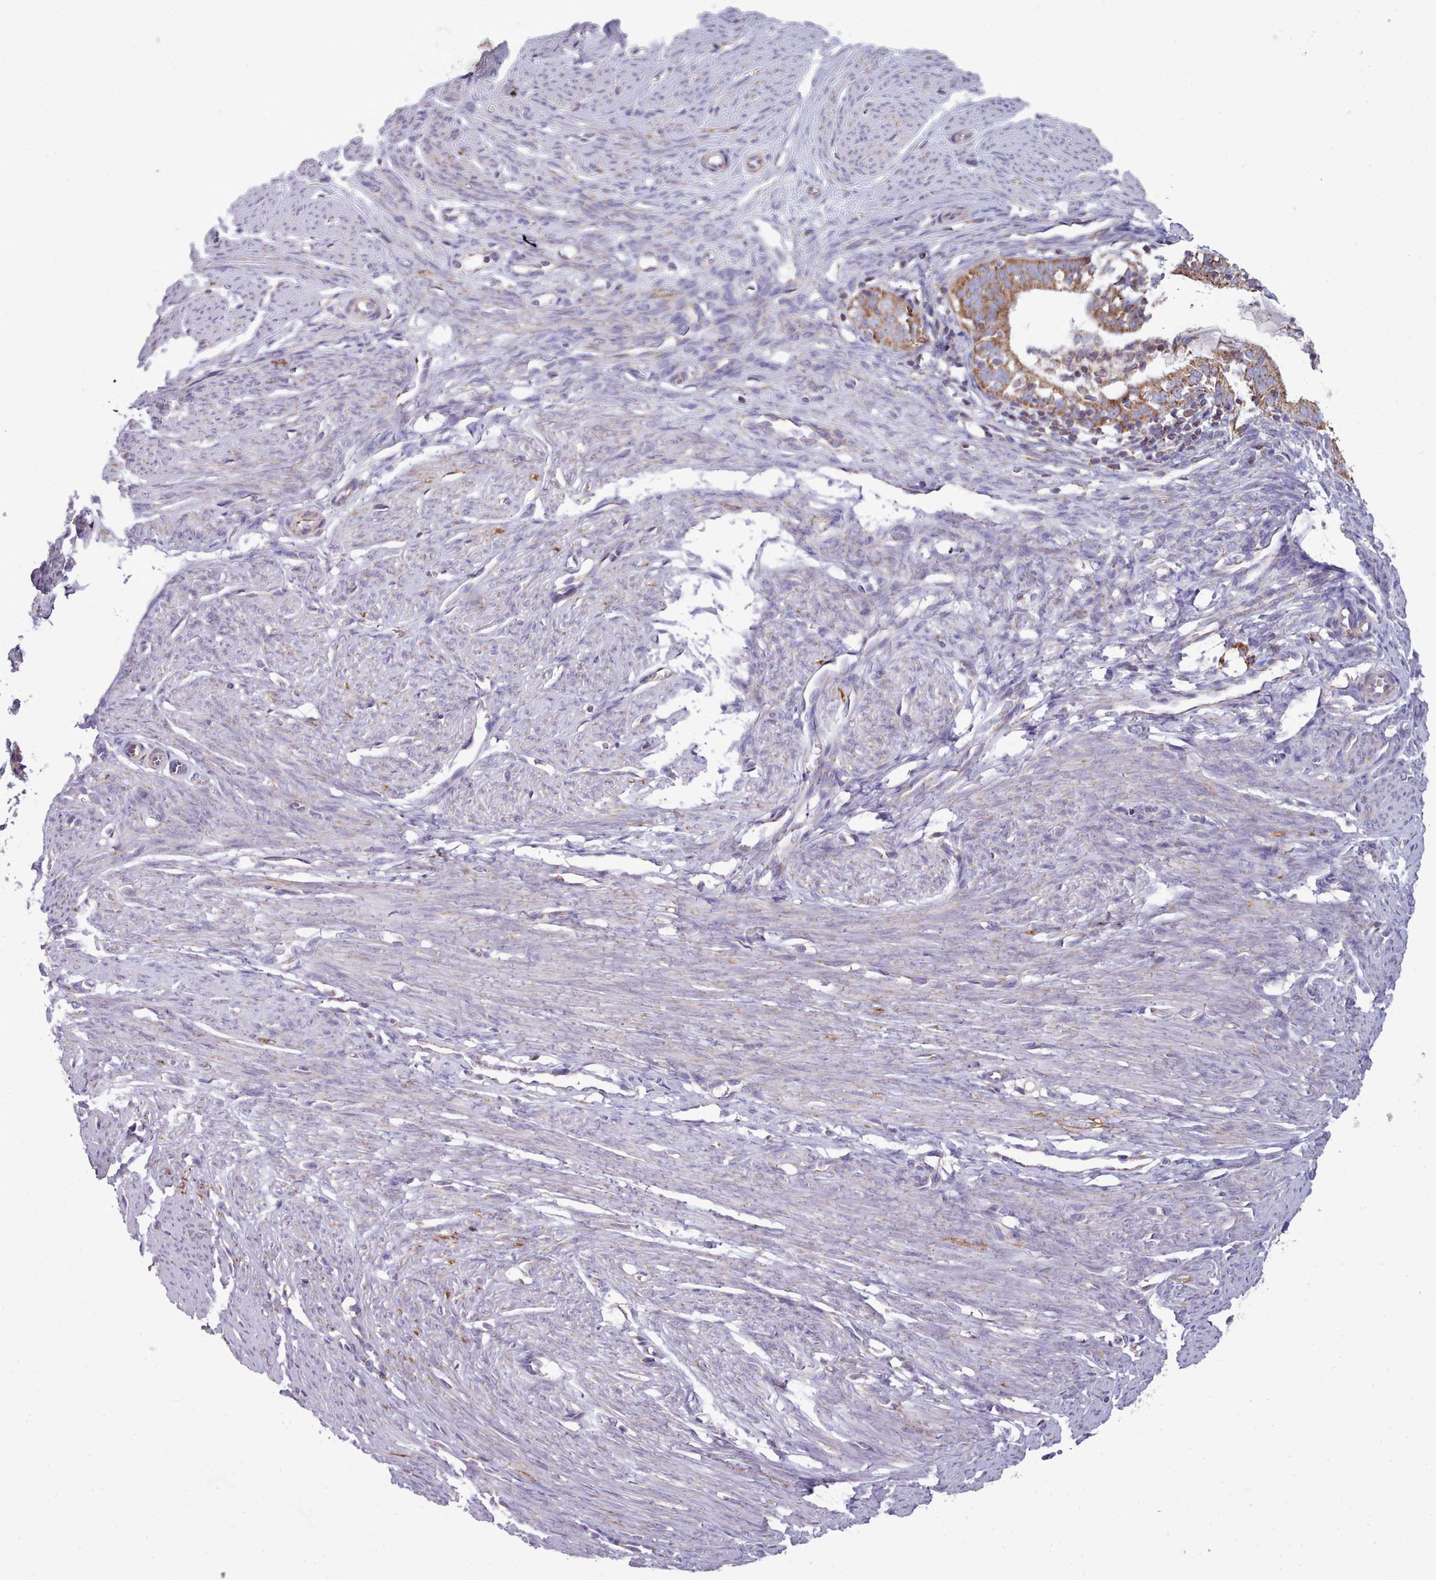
{"staining": {"intensity": "moderate", "quantity": ">75%", "location": "cytoplasmic/membranous"}, "tissue": "endometrial cancer", "cell_type": "Tumor cells", "image_type": "cancer", "snomed": [{"axis": "morphology", "description": "Adenocarcinoma, NOS"}, {"axis": "topography", "description": "Endometrium"}], "caption": "Protein analysis of endometrial adenocarcinoma tissue reveals moderate cytoplasmic/membranous staining in approximately >75% of tumor cells. Immunohistochemistry stains the protein of interest in brown and the nuclei are stained blue.", "gene": "SRP54", "patient": {"sex": "female", "age": 51}}